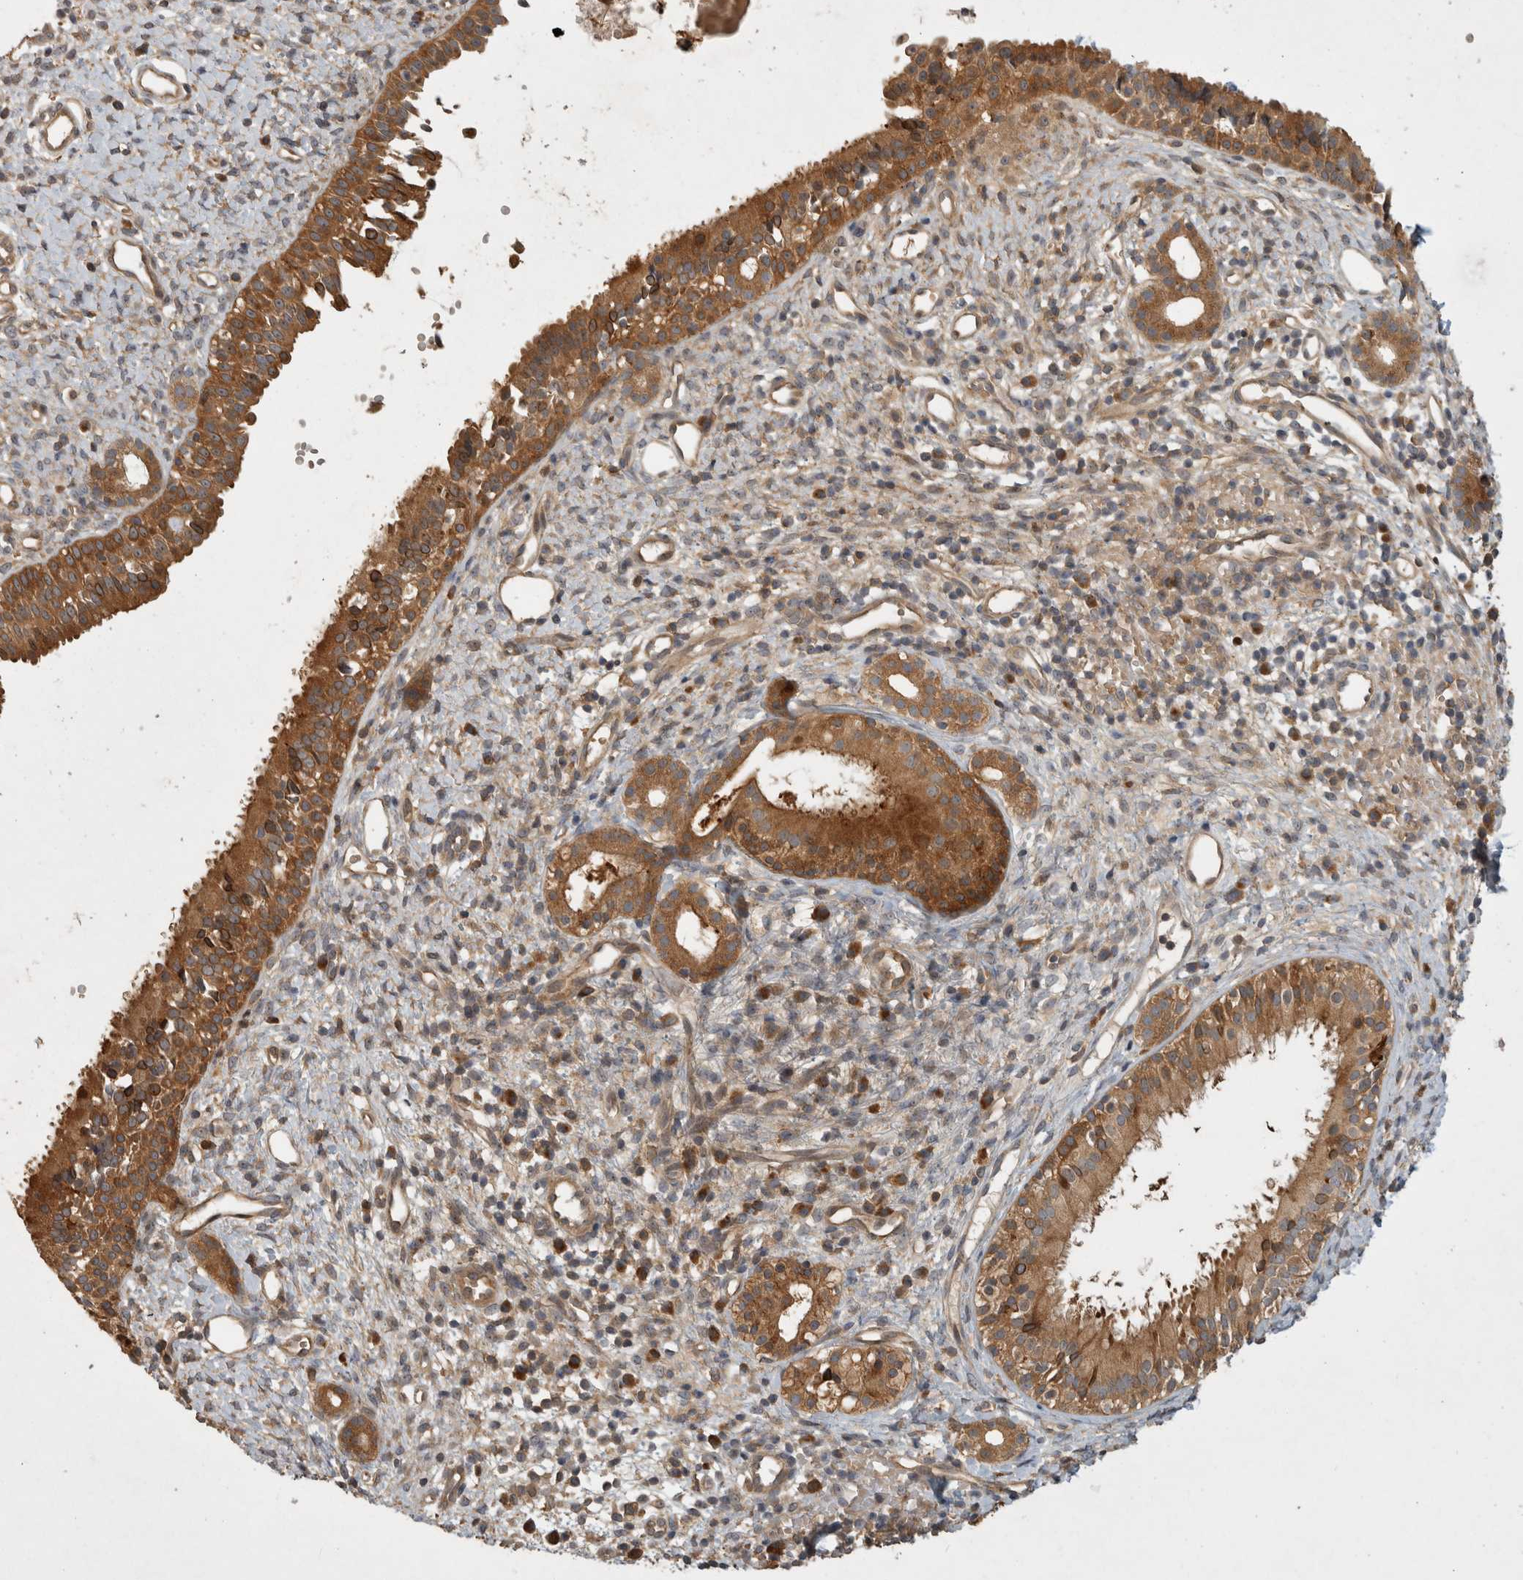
{"staining": {"intensity": "moderate", "quantity": ">75%", "location": "cytoplasmic/membranous"}, "tissue": "nasopharynx", "cell_type": "Respiratory epithelial cells", "image_type": "normal", "snomed": [{"axis": "morphology", "description": "Normal tissue, NOS"}, {"axis": "topography", "description": "Nasopharynx"}], "caption": "Protein staining of normal nasopharynx shows moderate cytoplasmic/membranous staining in about >75% of respiratory epithelial cells. (Stains: DAB in brown, nuclei in blue, Microscopy: brightfield microscopy at high magnification).", "gene": "VEPH1", "patient": {"sex": "male", "age": 22}}